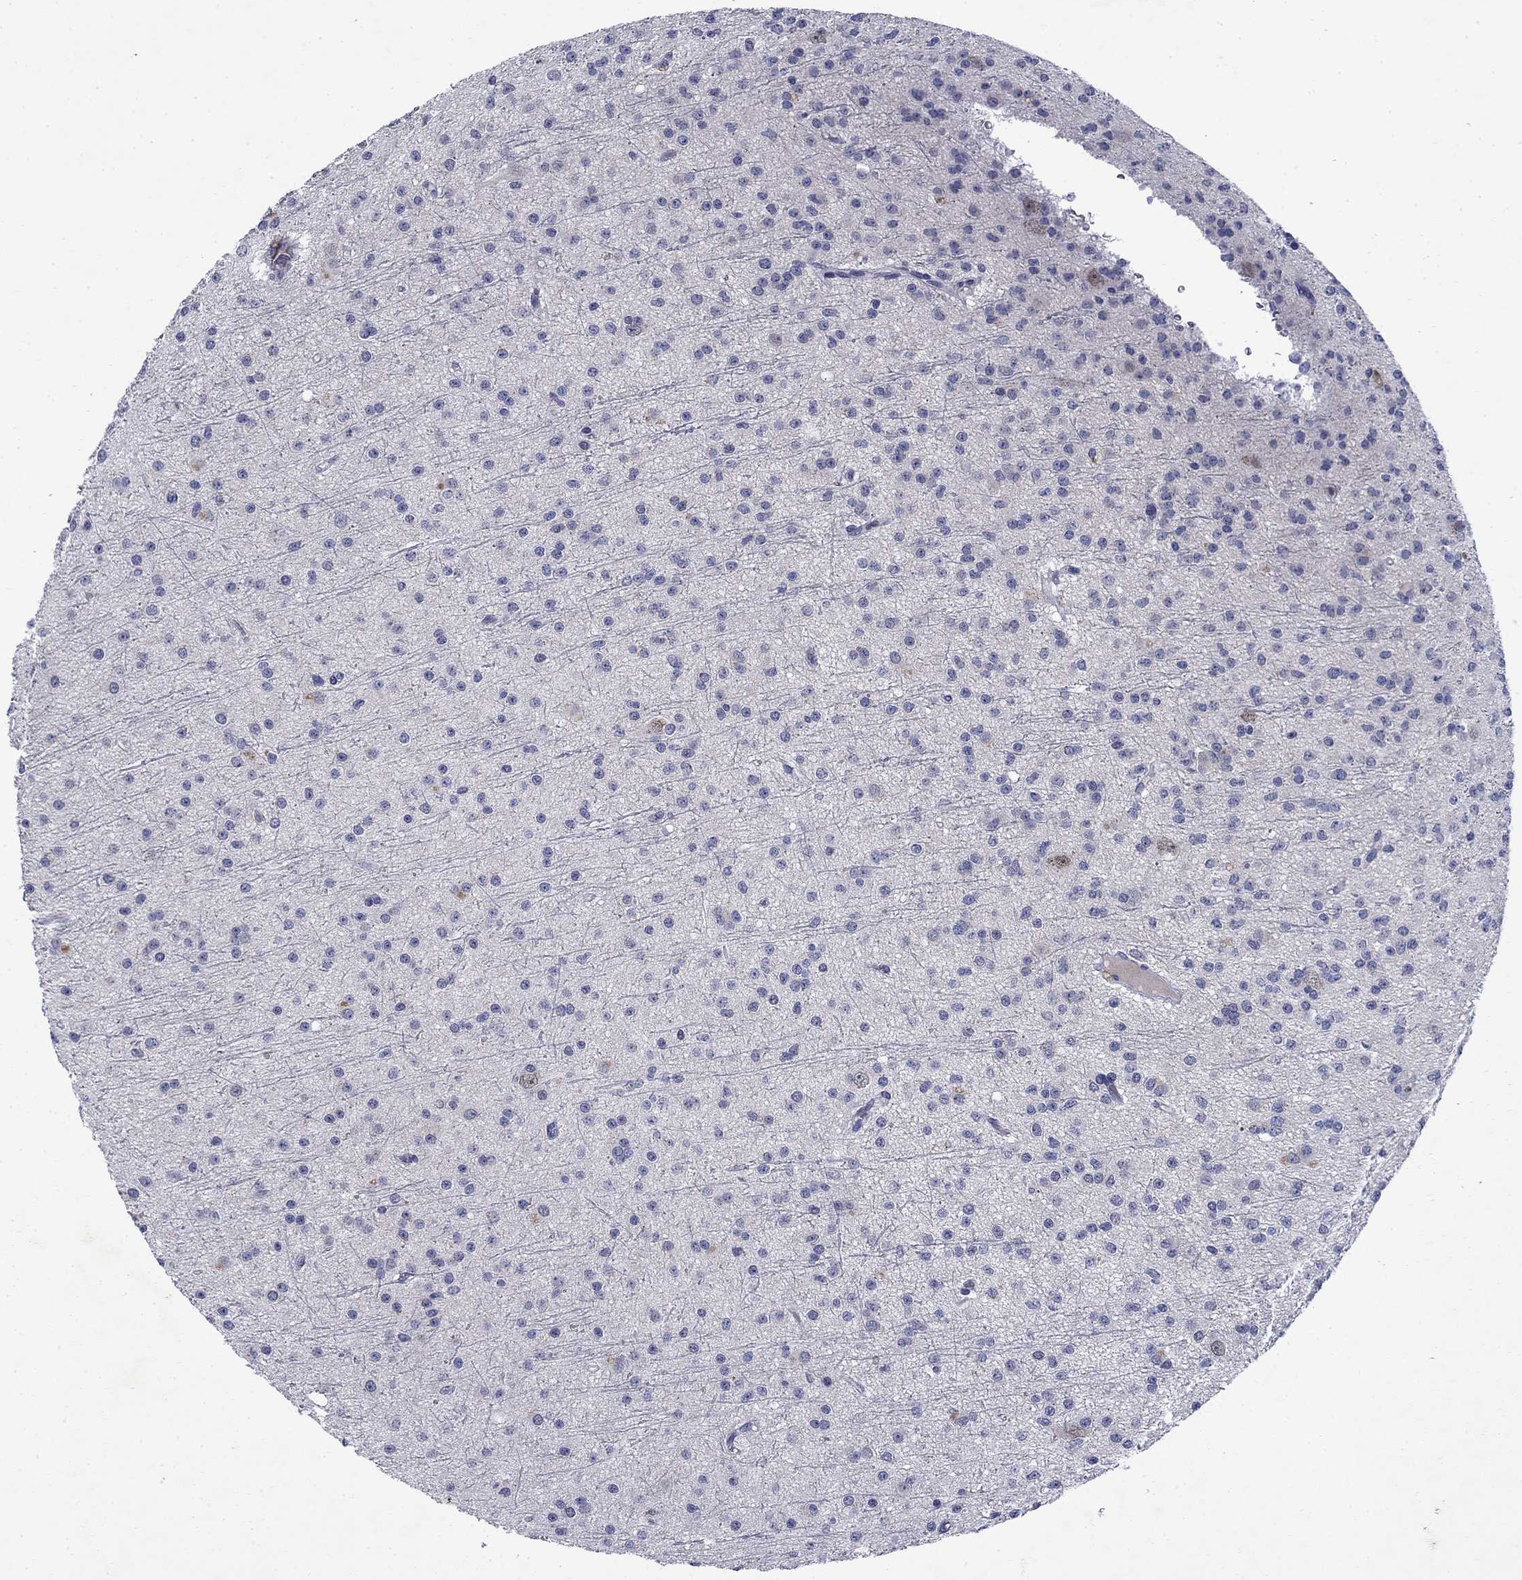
{"staining": {"intensity": "negative", "quantity": "none", "location": "none"}, "tissue": "glioma", "cell_type": "Tumor cells", "image_type": "cancer", "snomed": [{"axis": "morphology", "description": "Glioma, malignant, Low grade"}, {"axis": "topography", "description": "Brain"}], "caption": "An image of malignant low-grade glioma stained for a protein reveals no brown staining in tumor cells. (DAB (3,3'-diaminobenzidine) IHC with hematoxylin counter stain).", "gene": "STAB2", "patient": {"sex": "male", "age": 27}}